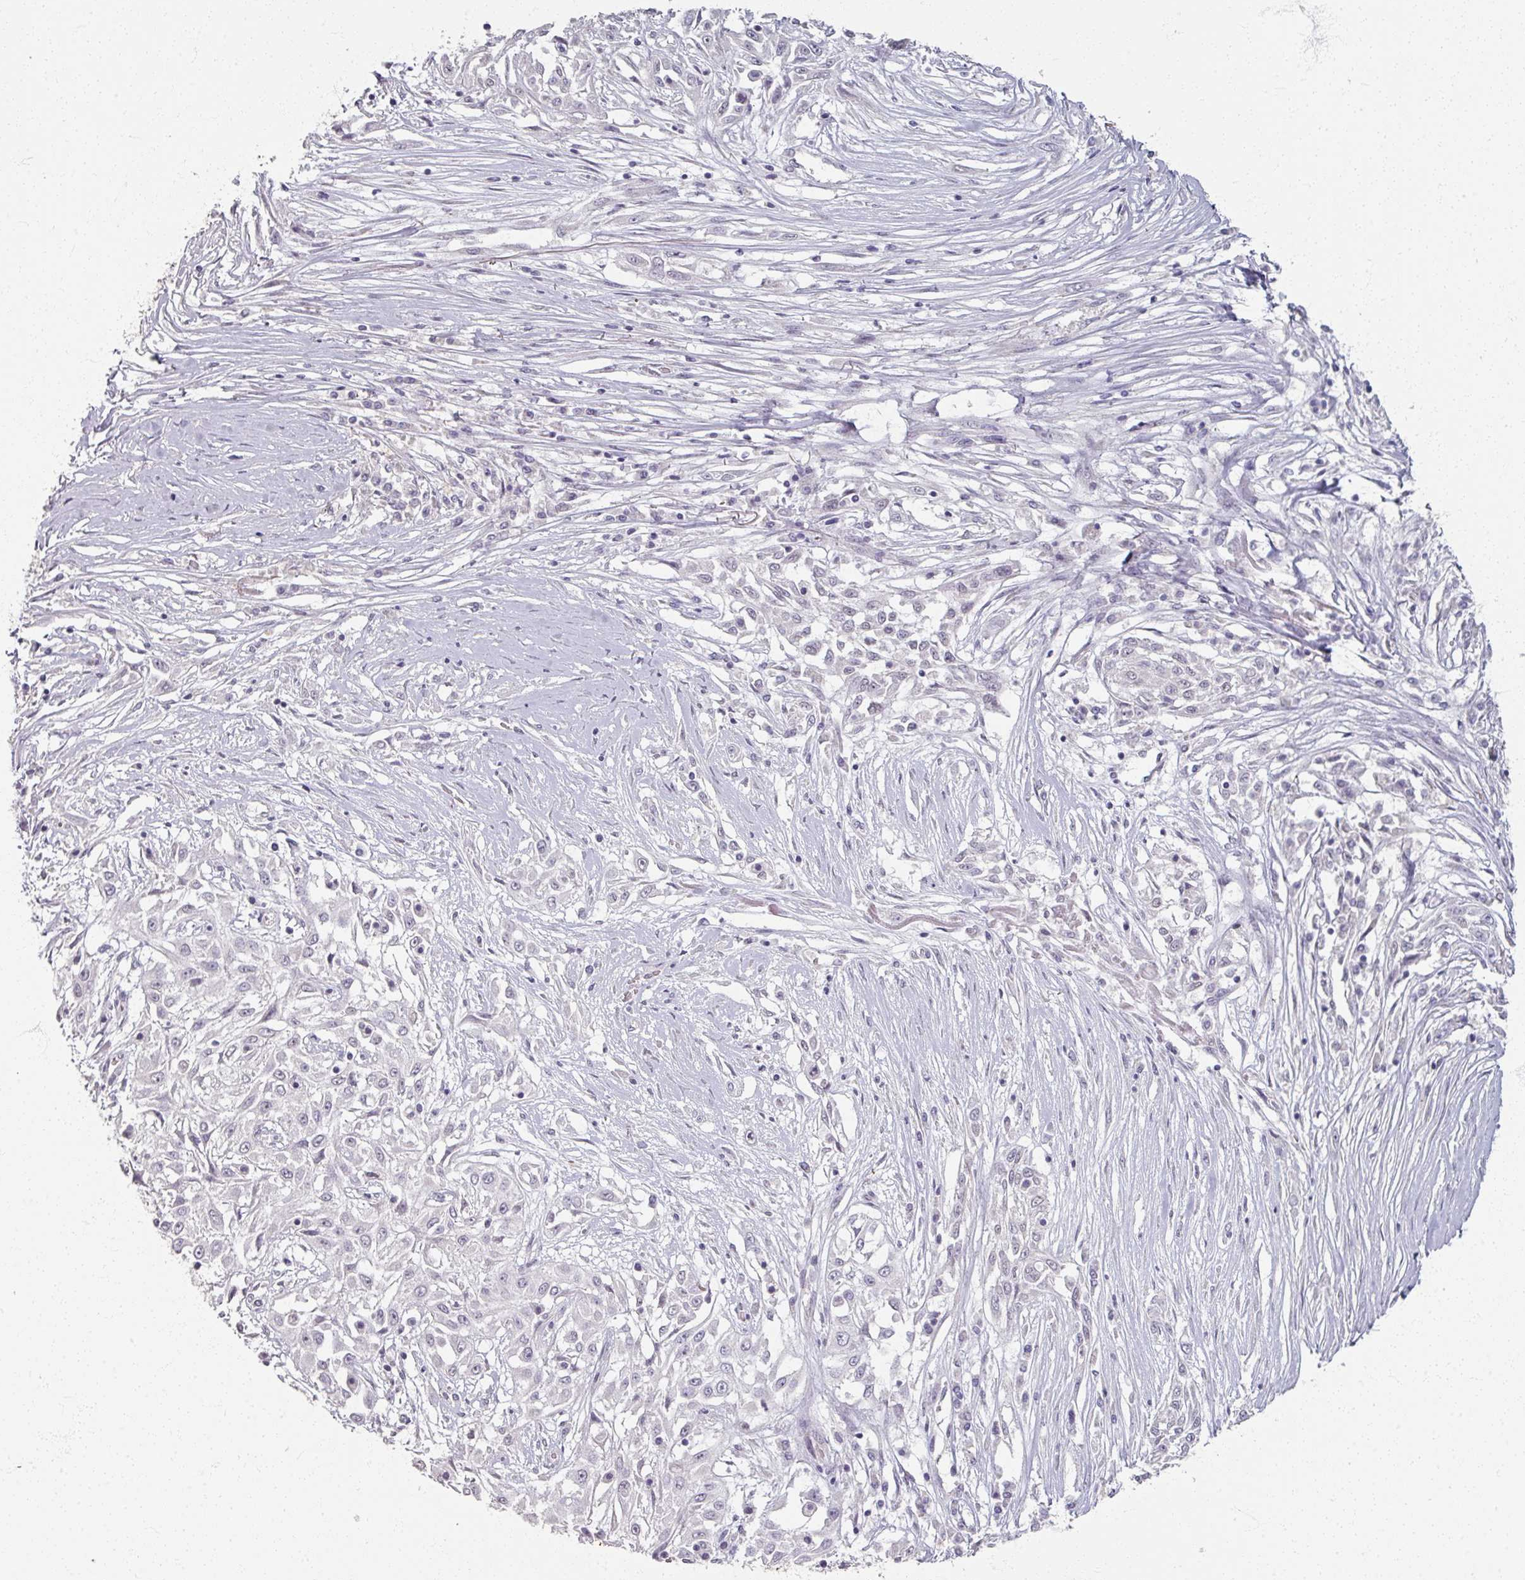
{"staining": {"intensity": "negative", "quantity": "none", "location": "none"}, "tissue": "skin cancer", "cell_type": "Tumor cells", "image_type": "cancer", "snomed": [{"axis": "morphology", "description": "Squamous cell carcinoma, NOS"}, {"axis": "morphology", "description": "Squamous cell carcinoma, metastatic, NOS"}, {"axis": "topography", "description": "Skin"}, {"axis": "topography", "description": "Lymph node"}], "caption": "There is no significant expression in tumor cells of skin cancer.", "gene": "SOX11", "patient": {"sex": "male", "age": 75}}